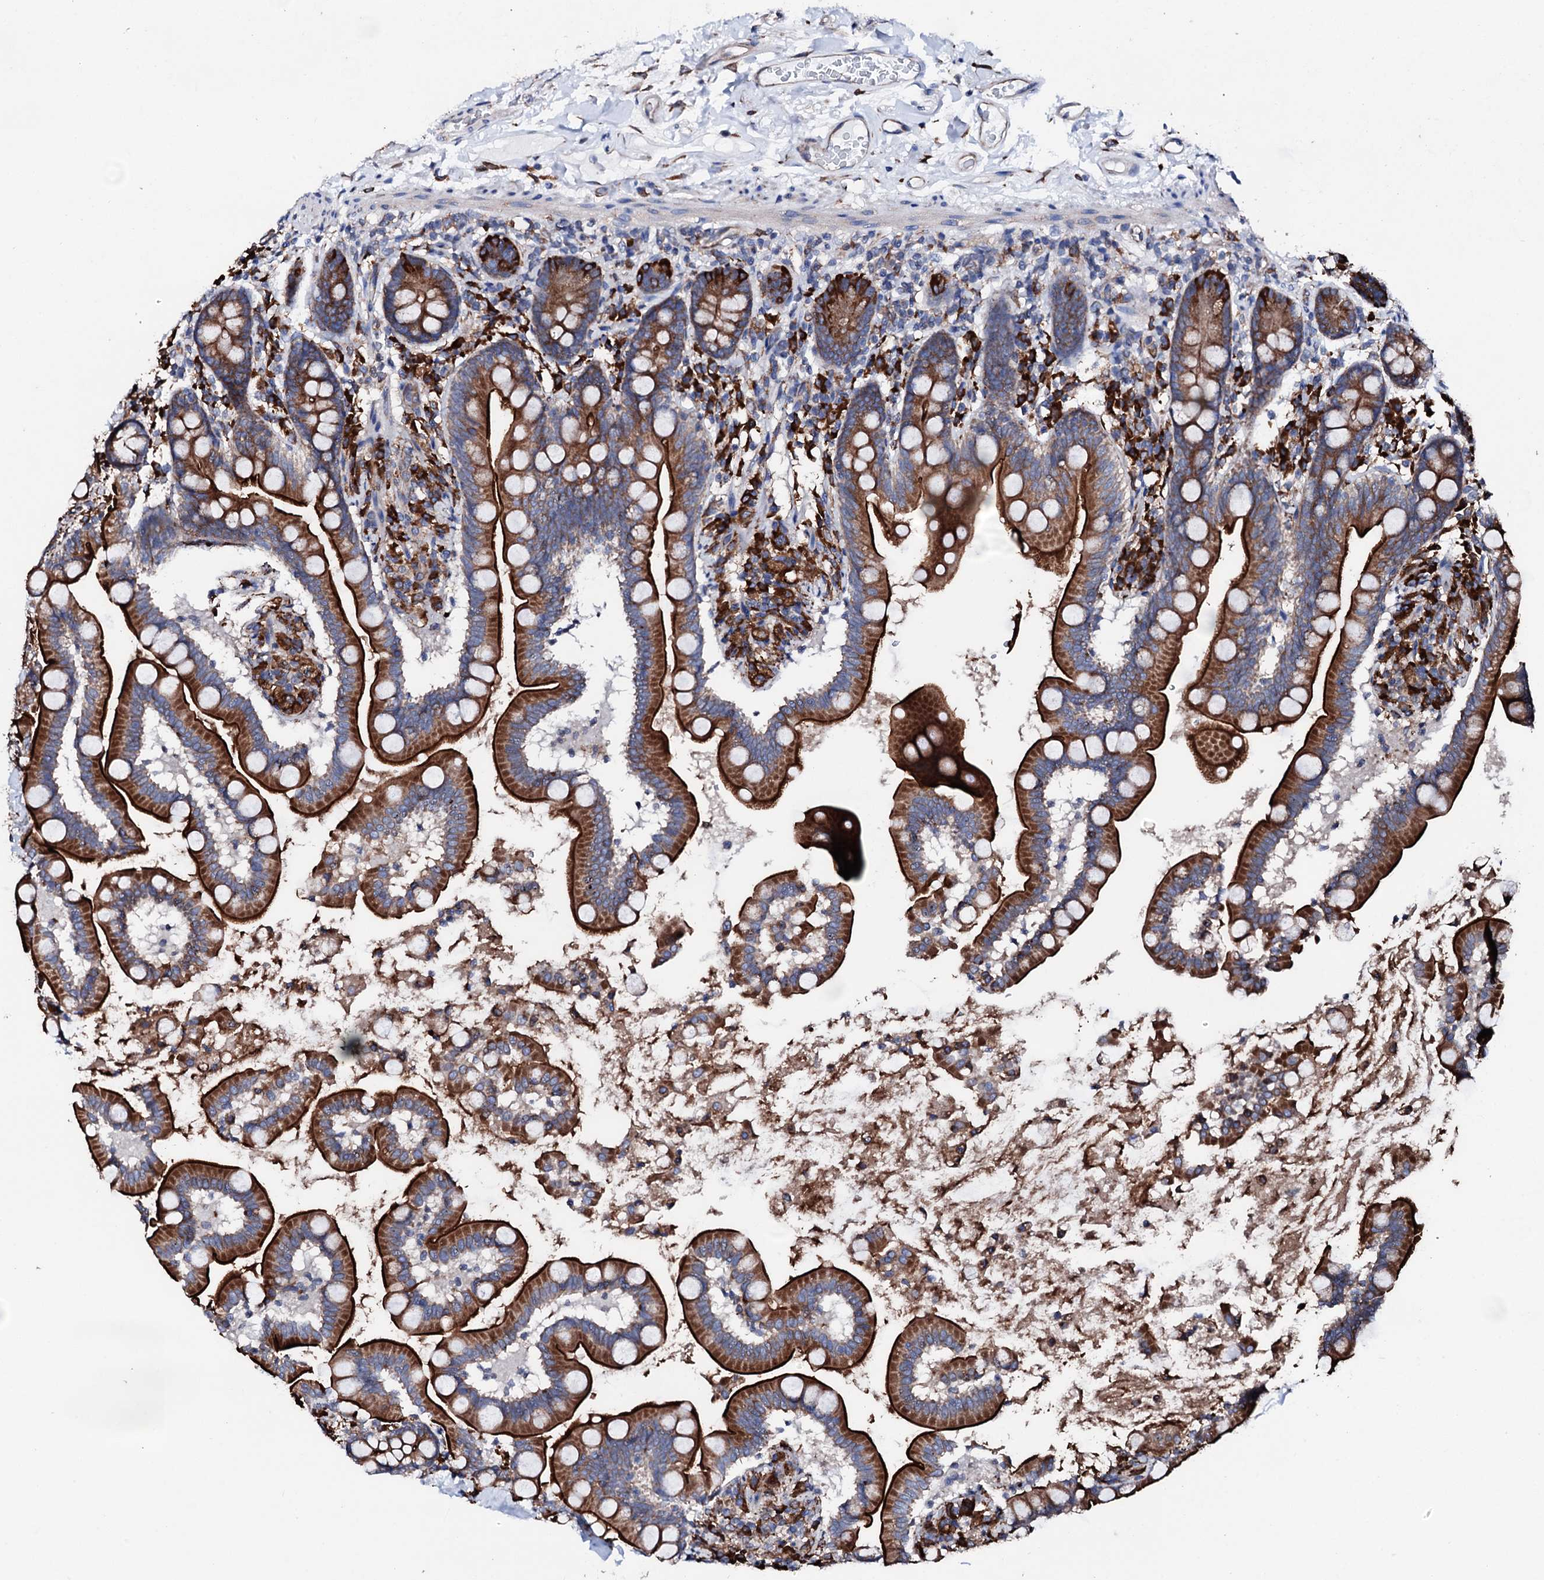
{"staining": {"intensity": "strong", "quantity": ">75%", "location": "cytoplasmic/membranous"}, "tissue": "small intestine", "cell_type": "Glandular cells", "image_type": "normal", "snomed": [{"axis": "morphology", "description": "Normal tissue, NOS"}, {"axis": "topography", "description": "Small intestine"}], "caption": "Immunohistochemical staining of unremarkable small intestine exhibits strong cytoplasmic/membranous protein staining in about >75% of glandular cells.", "gene": "AMDHD1", "patient": {"sex": "female", "age": 64}}